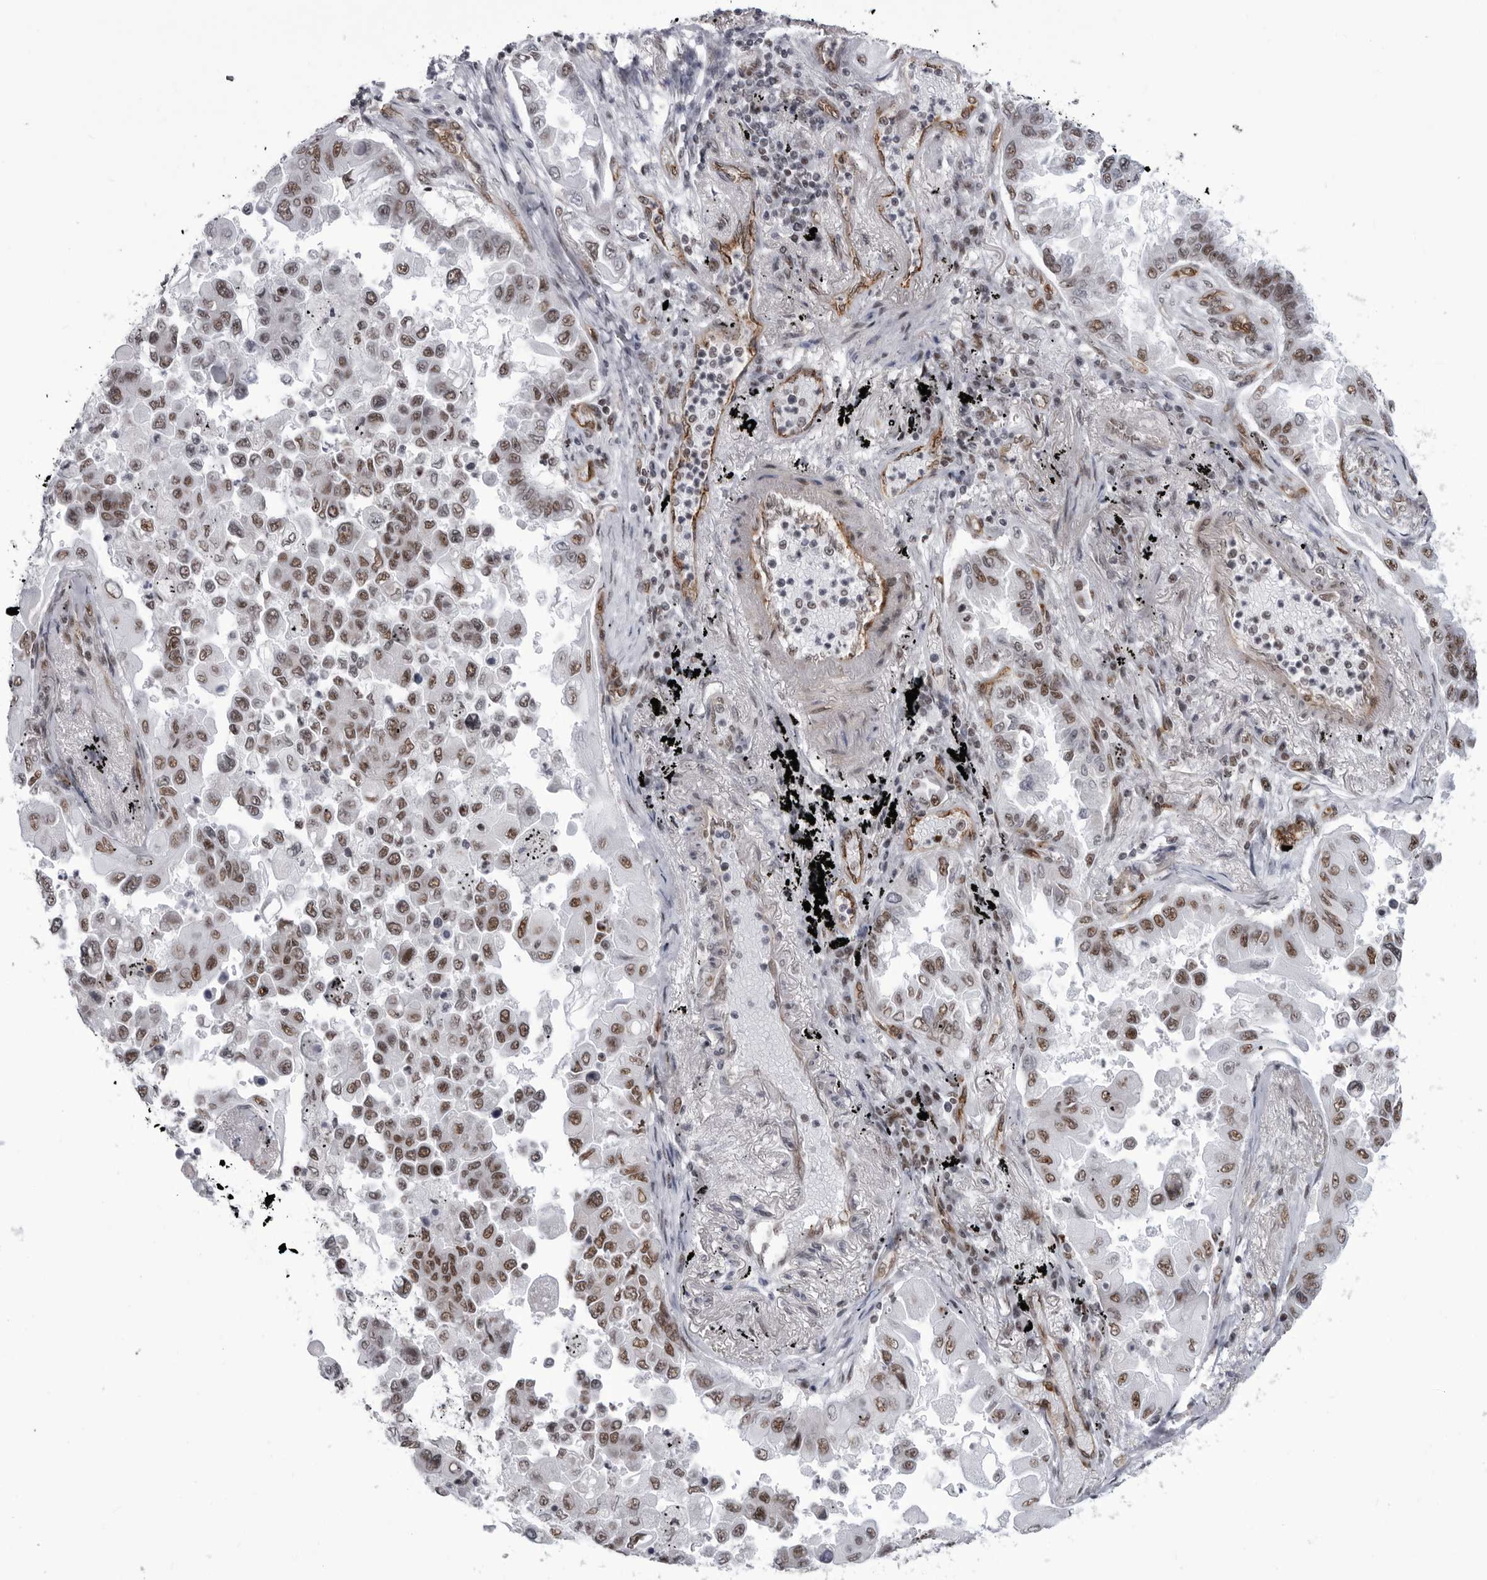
{"staining": {"intensity": "moderate", "quantity": ">75%", "location": "nuclear"}, "tissue": "lung cancer", "cell_type": "Tumor cells", "image_type": "cancer", "snomed": [{"axis": "morphology", "description": "Adenocarcinoma, NOS"}, {"axis": "topography", "description": "Lung"}], "caption": "The immunohistochemical stain highlights moderate nuclear expression in tumor cells of lung cancer (adenocarcinoma) tissue.", "gene": "RNF26", "patient": {"sex": "female", "age": 67}}